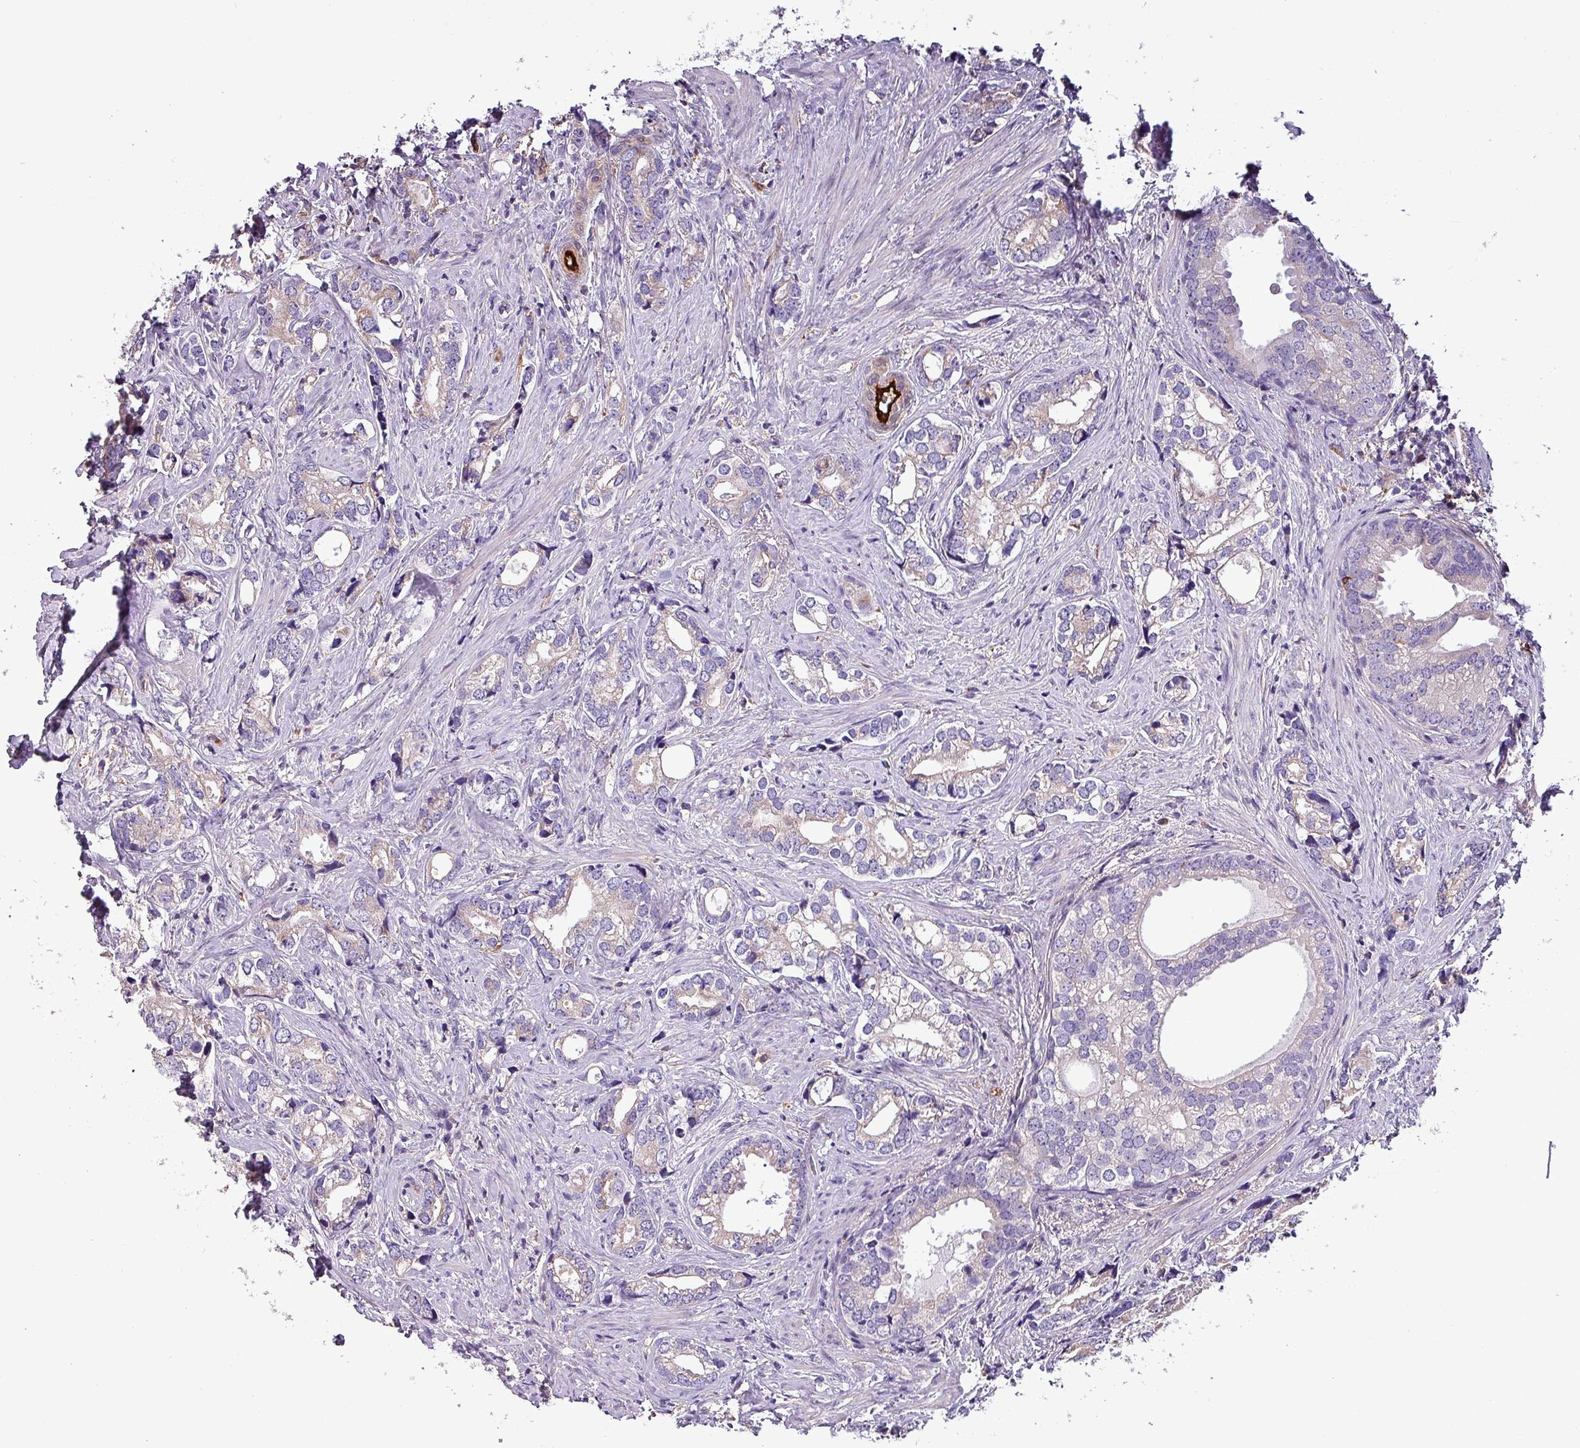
{"staining": {"intensity": "negative", "quantity": "none", "location": "none"}, "tissue": "prostate cancer", "cell_type": "Tumor cells", "image_type": "cancer", "snomed": [{"axis": "morphology", "description": "Adenocarcinoma, High grade"}, {"axis": "topography", "description": "Prostate"}], "caption": "Tumor cells show no significant protein positivity in prostate cancer (adenocarcinoma (high-grade)).", "gene": "SCIN", "patient": {"sex": "male", "age": 75}}